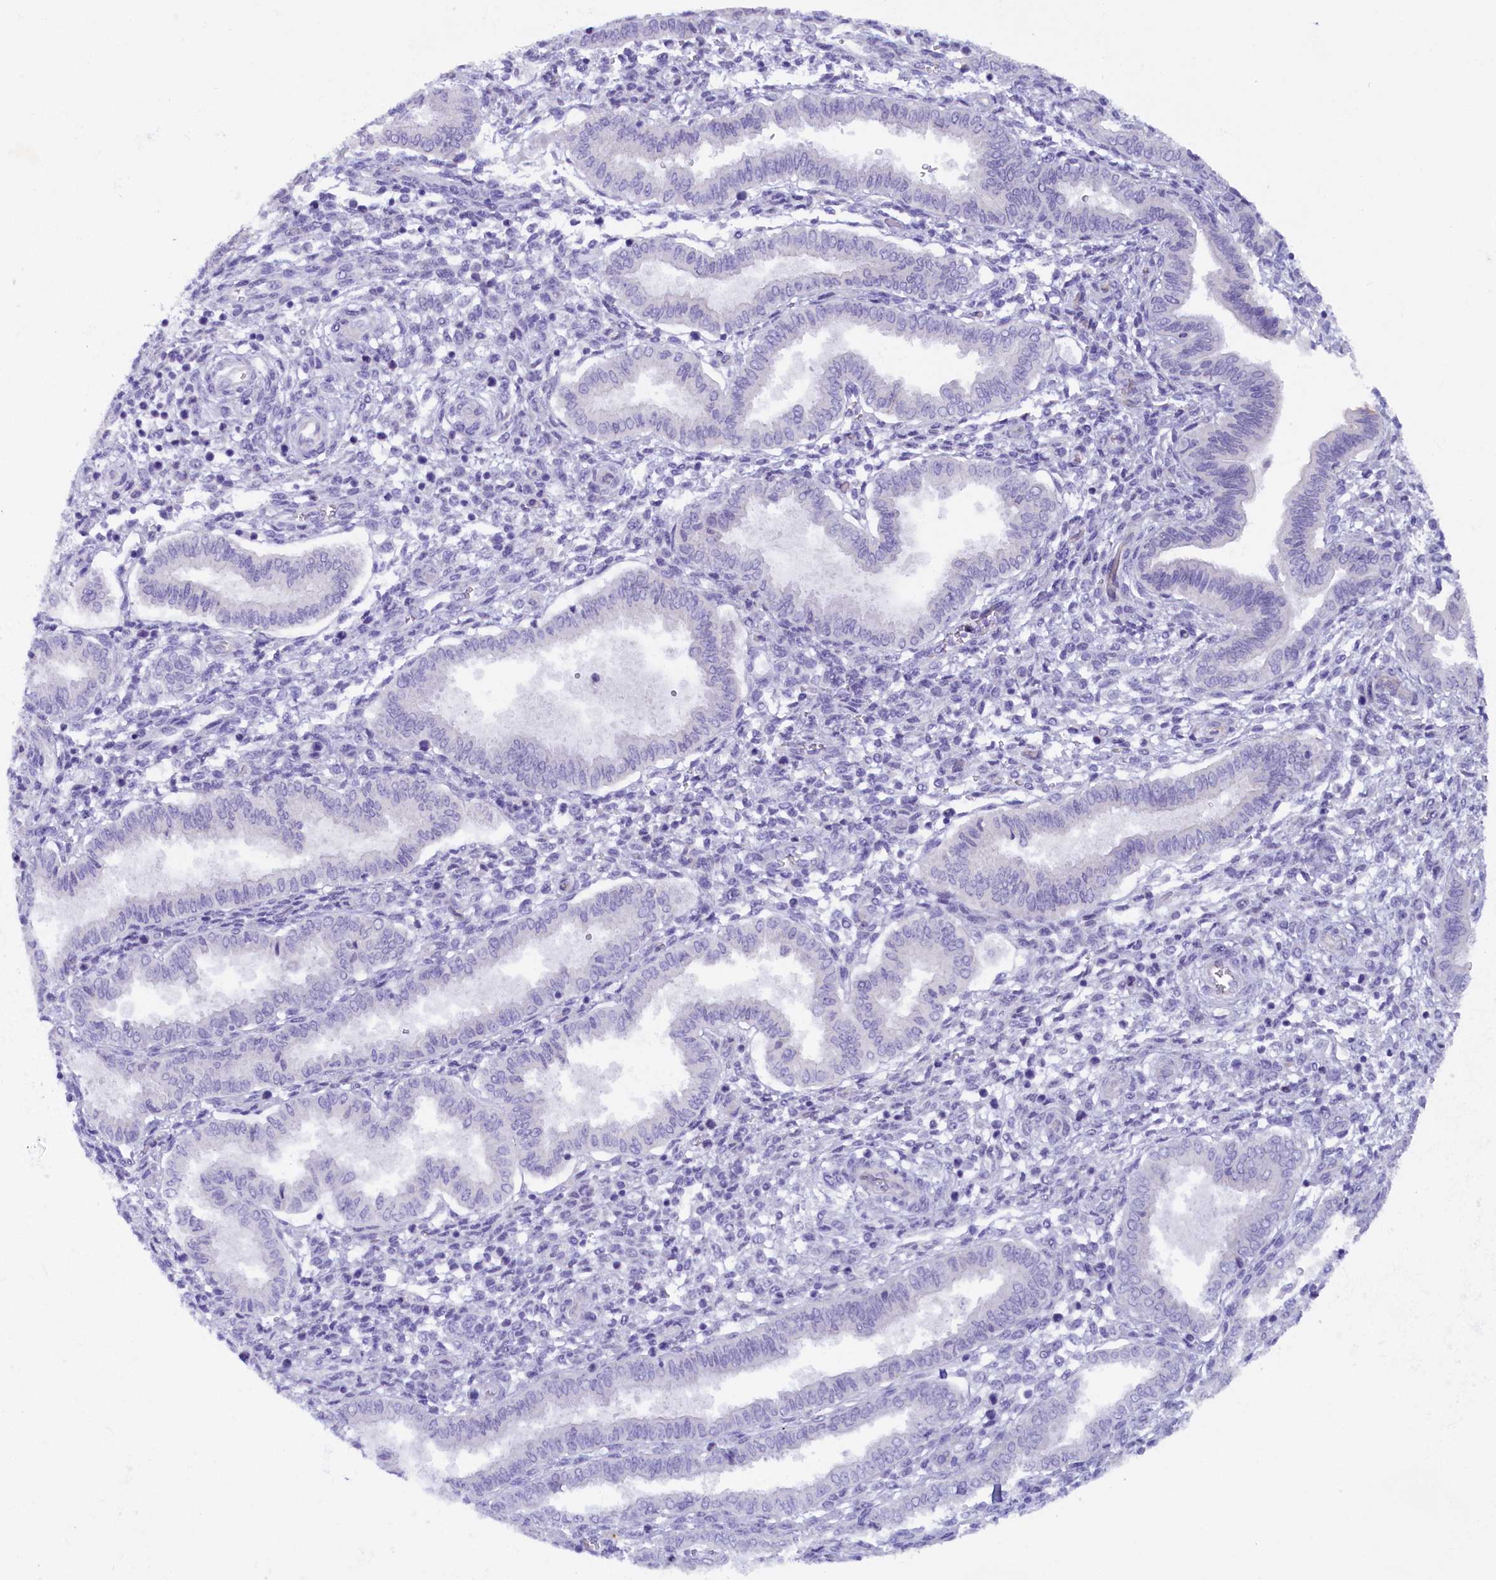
{"staining": {"intensity": "negative", "quantity": "none", "location": "none"}, "tissue": "endometrium", "cell_type": "Cells in endometrial stroma", "image_type": "normal", "snomed": [{"axis": "morphology", "description": "Normal tissue, NOS"}, {"axis": "topography", "description": "Endometrium"}], "caption": "This is an immunohistochemistry (IHC) histopathology image of normal human endometrium. There is no staining in cells in endometrial stroma.", "gene": "ZSWIM4", "patient": {"sex": "female", "age": 24}}